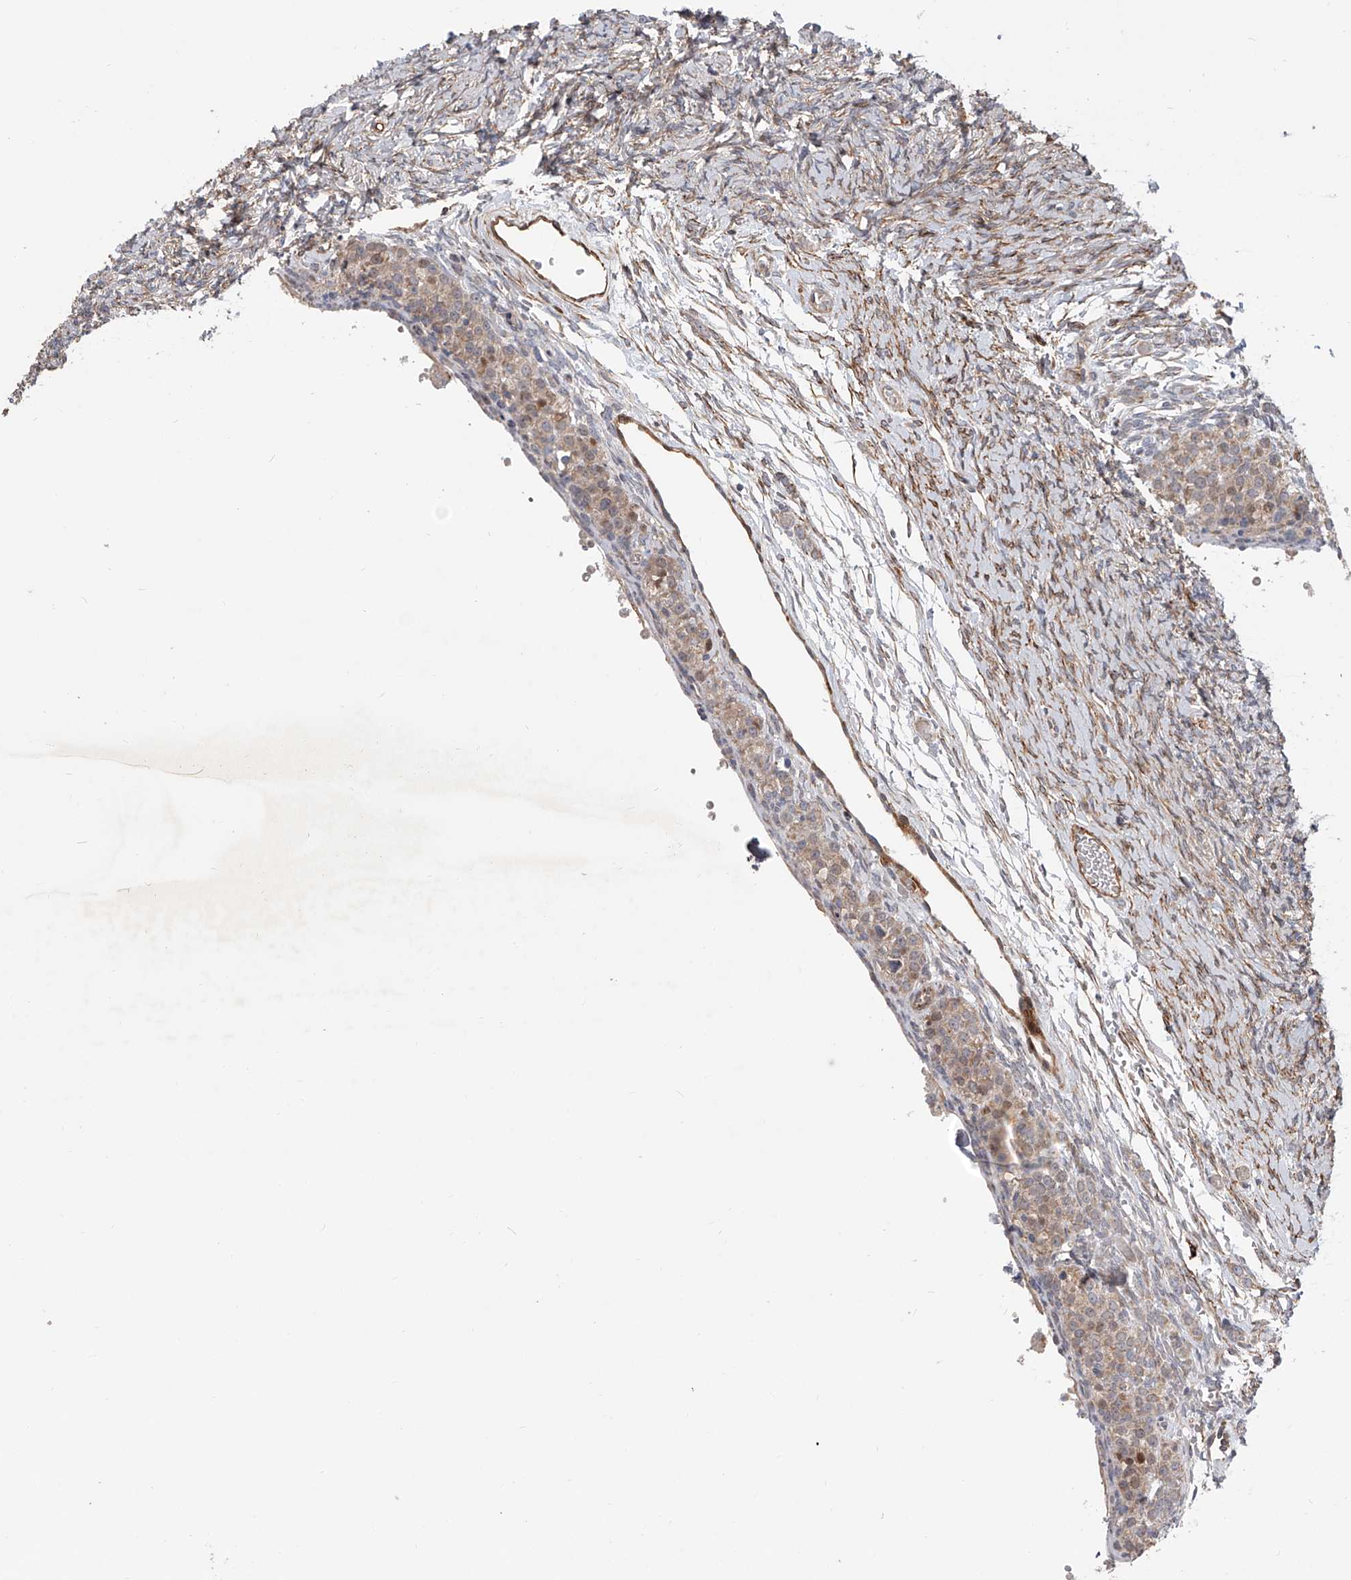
{"staining": {"intensity": "negative", "quantity": "none", "location": "none"}, "tissue": "ovary", "cell_type": "Ovarian stroma cells", "image_type": "normal", "snomed": [{"axis": "morphology", "description": "Adenocarcinoma, NOS"}, {"axis": "topography", "description": "Endometrium"}], "caption": "Immunohistochemistry (IHC) photomicrograph of benign ovary: human ovary stained with DAB displays no significant protein expression in ovarian stroma cells.", "gene": "PDSS2", "patient": {"sex": "female", "age": 32}}